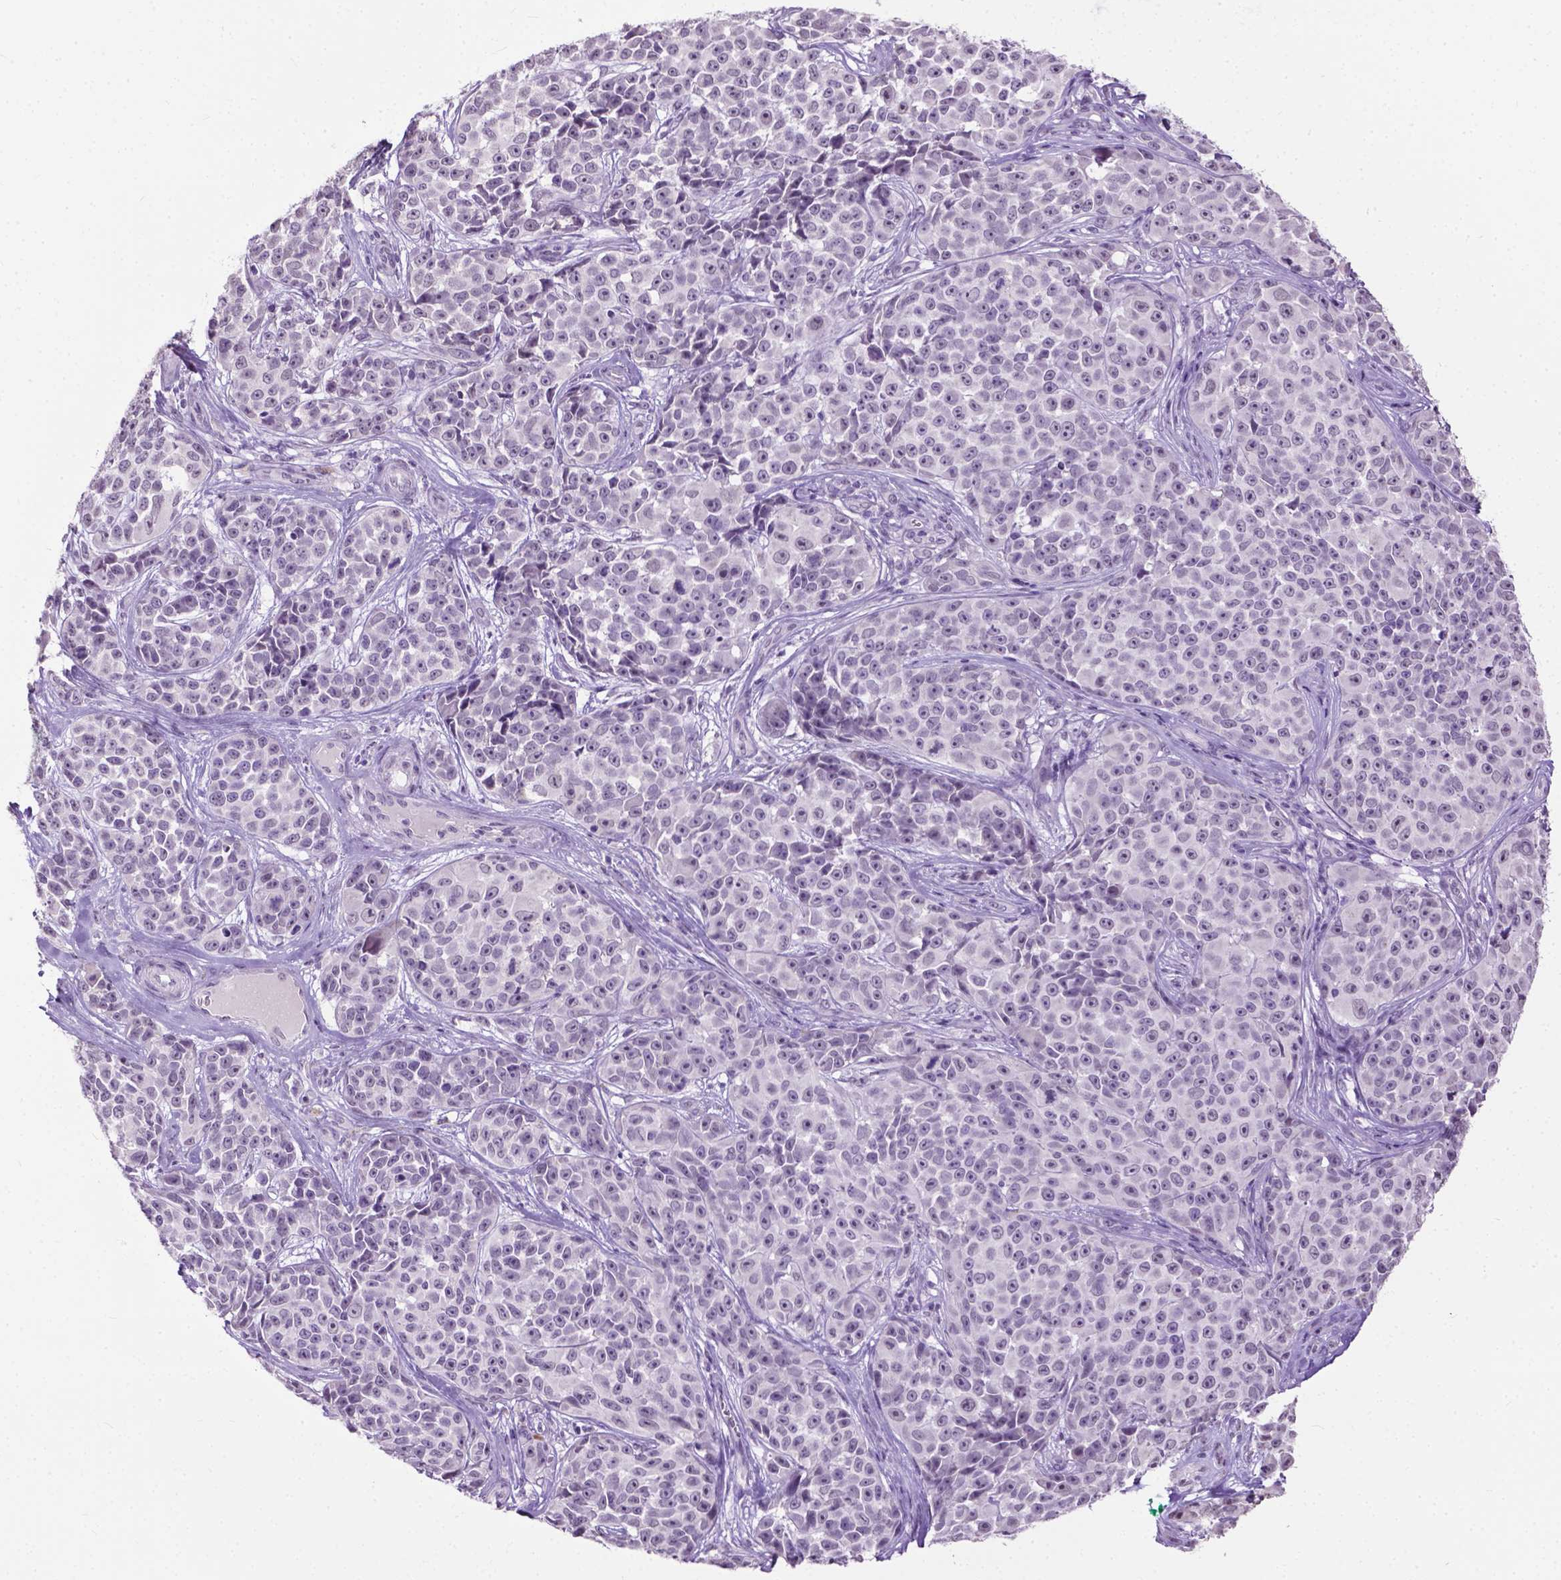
{"staining": {"intensity": "negative", "quantity": "none", "location": "none"}, "tissue": "melanoma", "cell_type": "Tumor cells", "image_type": "cancer", "snomed": [{"axis": "morphology", "description": "Malignant melanoma, NOS"}, {"axis": "topography", "description": "Skin"}], "caption": "A histopathology image of human melanoma is negative for staining in tumor cells.", "gene": "GPR37L1", "patient": {"sex": "female", "age": 88}}